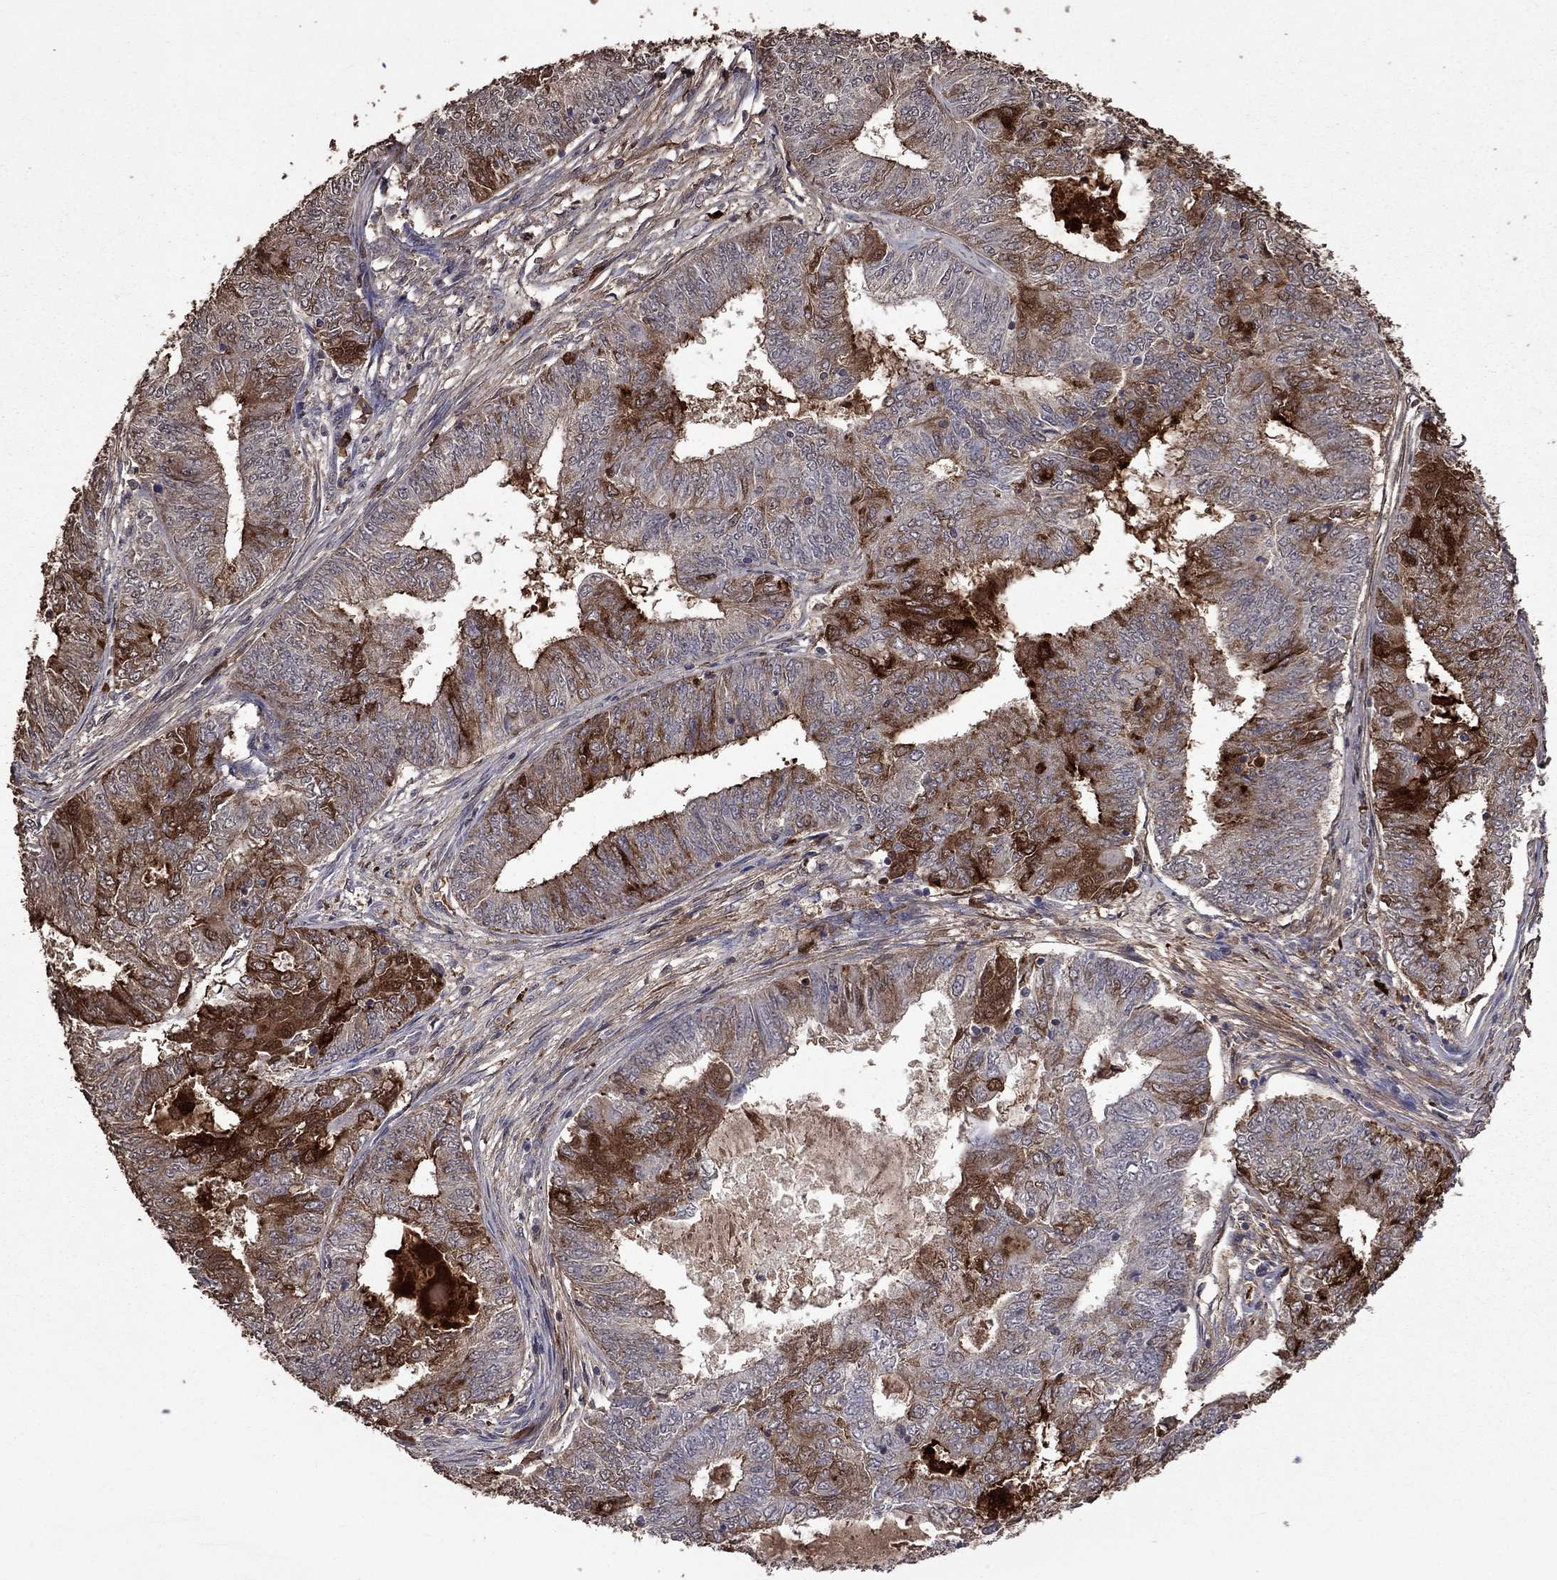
{"staining": {"intensity": "strong", "quantity": "25%-75%", "location": "cytoplasmic/membranous"}, "tissue": "endometrial cancer", "cell_type": "Tumor cells", "image_type": "cancer", "snomed": [{"axis": "morphology", "description": "Adenocarcinoma, NOS"}, {"axis": "topography", "description": "Endometrium"}], "caption": "Immunohistochemical staining of human endometrial cancer demonstrates high levels of strong cytoplasmic/membranous protein staining in about 25%-75% of tumor cells.", "gene": "SERPINA5", "patient": {"sex": "female", "age": 62}}